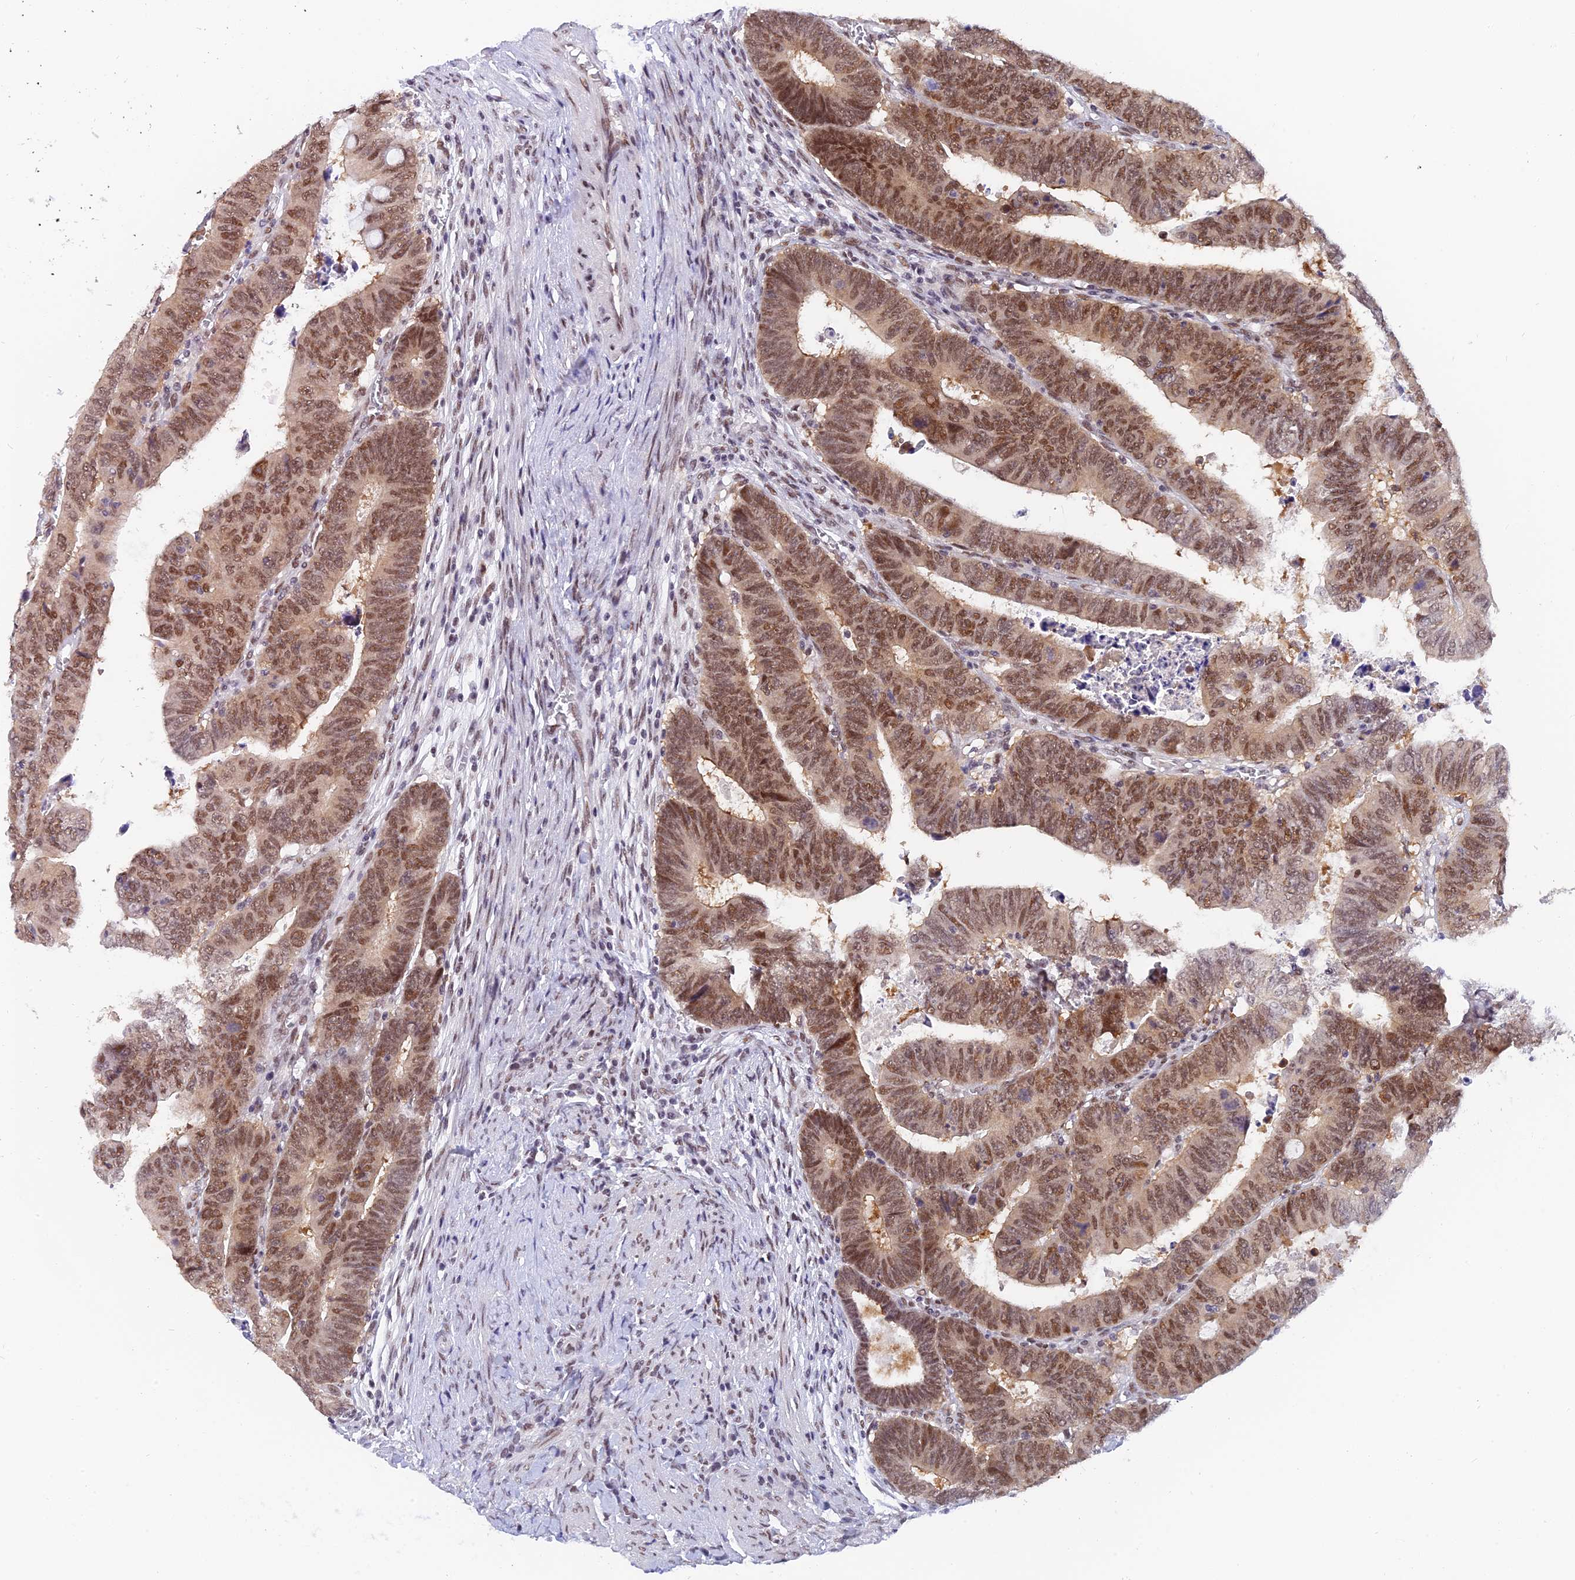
{"staining": {"intensity": "moderate", "quantity": ">75%", "location": "nuclear"}, "tissue": "colorectal cancer", "cell_type": "Tumor cells", "image_type": "cancer", "snomed": [{"axis": "morphology", "description": "Normal tissue, NOS"}, {"axis": "morphology", "description": "Adenocarcinoma, NOS"}, {"axis": "topography", "description": "Rectum"}], "caption": "Moderate nuclear staining is identified in approximately >75% of tumor cells in colorectal adenocarcinoma. The protein is stained brown, and the nuclei are stained in blue (DAB IHC with brightfield microscopy, high magnification).", "gene": "DPY30", "patient": {"sex": "female", "age": 65}}